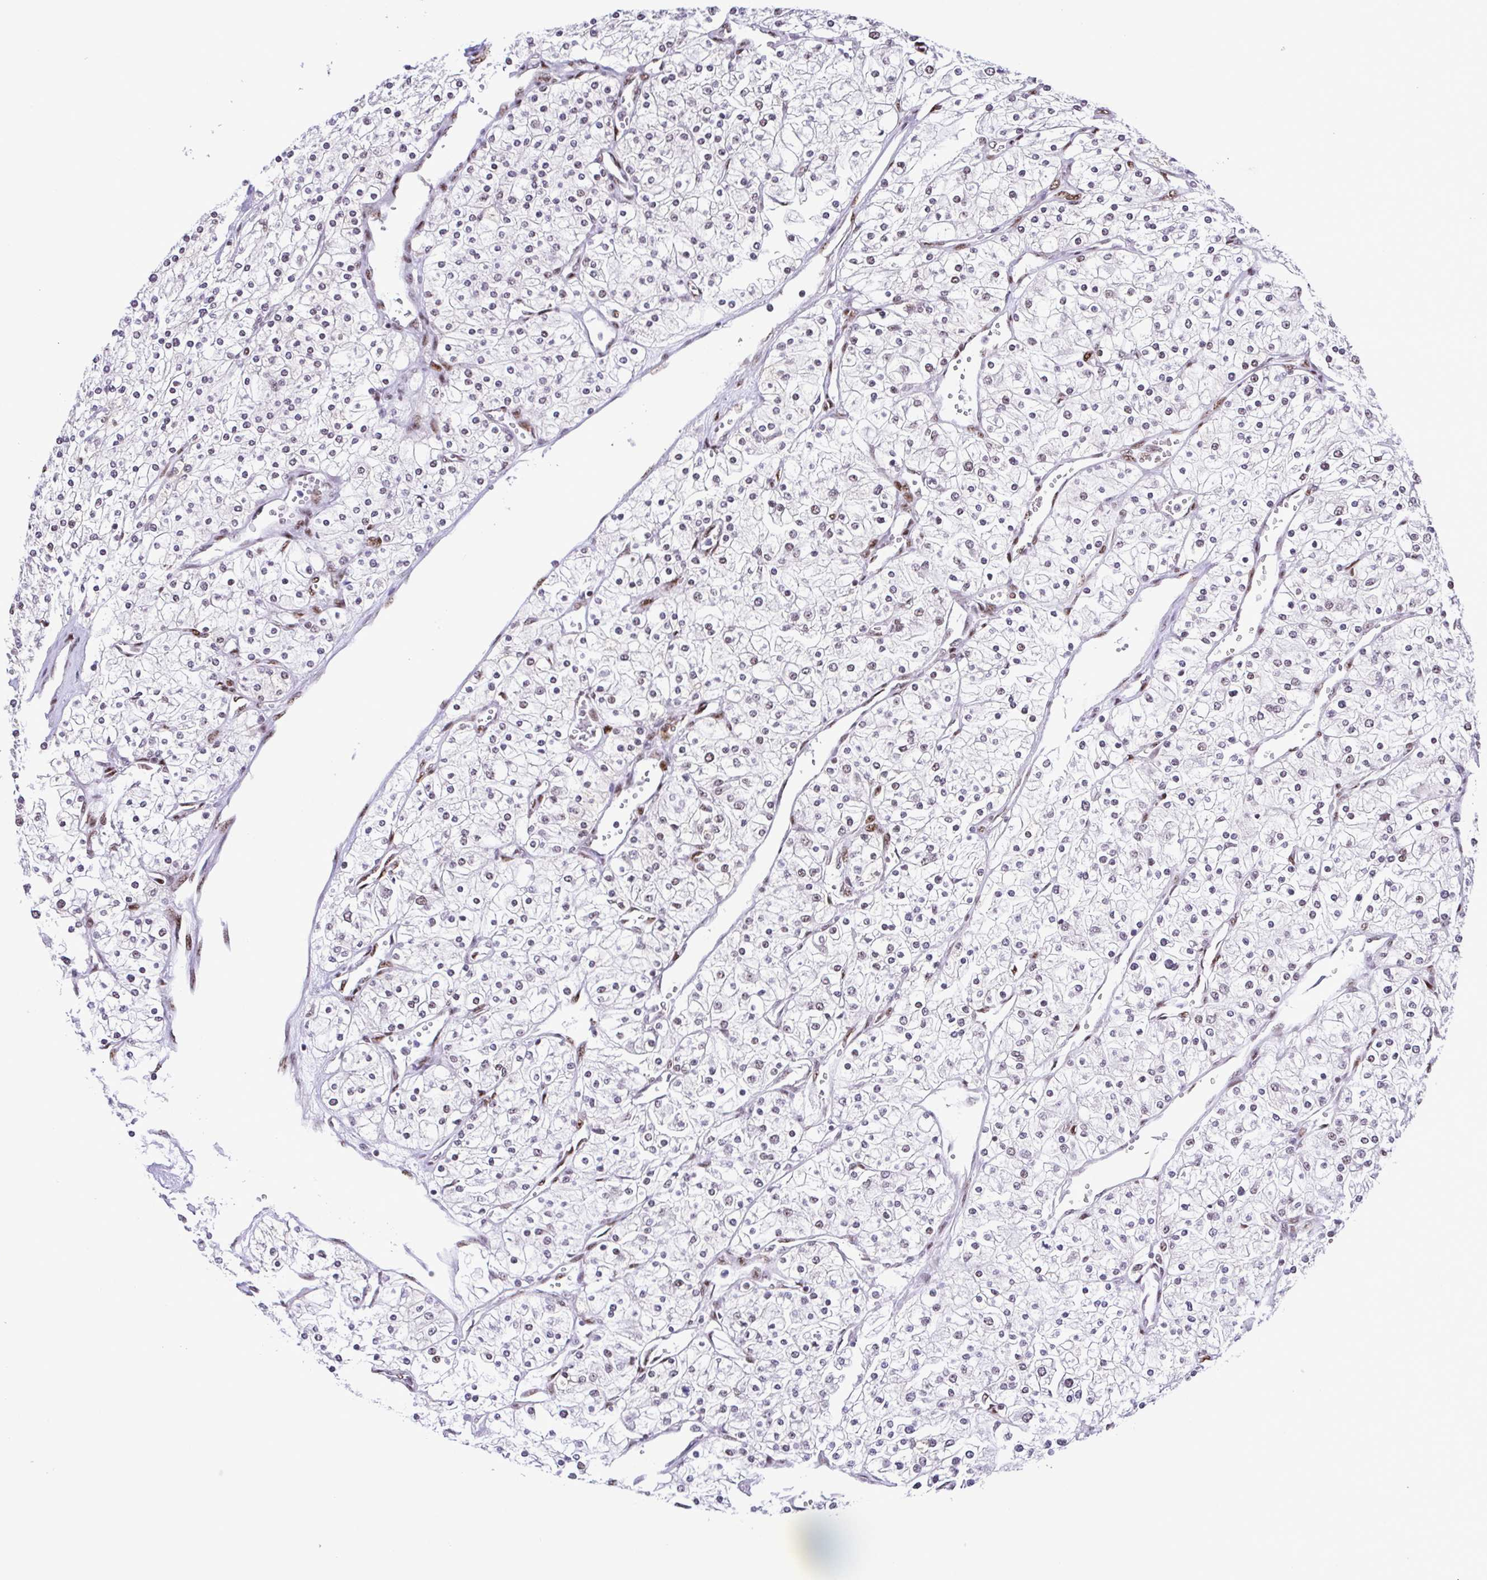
{"staining": {"intensity": "negative", "quantity": "none", "location": "none"}, "tissue": "renal cancer", "cell_type": "Tumor cells", "image_type": "cancer", "snomed": [{"axis": "morphology", "description": "Adenocarcinoma, NOS"}, {"axis": "topography", "description": "Kidney"}], "caption": "A photomicrograph of human adenocarcinoma (renal) is negative for staining in tumor cells. The staining was performed using DAB (3,3'-diaminobenzidine) to visualize the protein expression in brown, while the nuclei were stained in blue with hematoxylin (Magnification: 20x).", "gene": "TRIM28", "patient": {"sex": "male", "age": 80}}